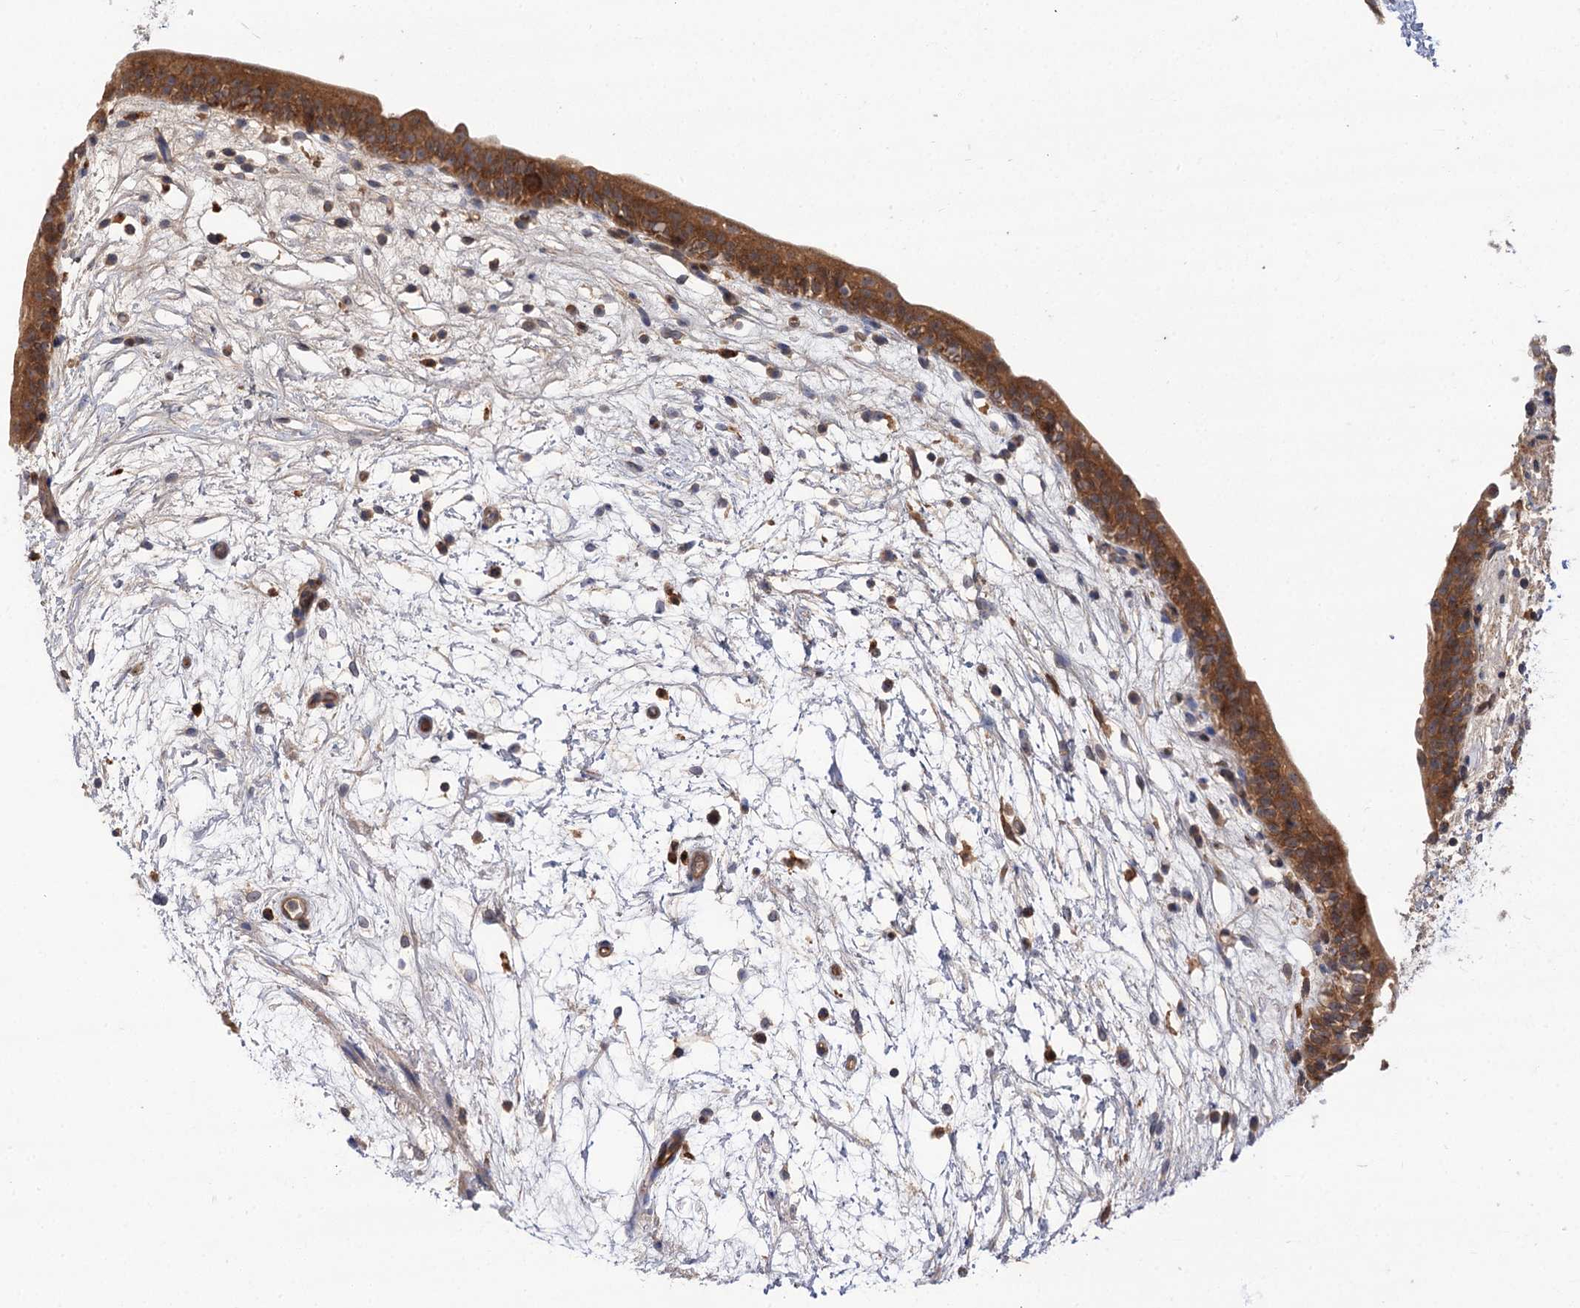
{"staining": {"intensity": "strong", "quantity": ">75%", "location": "cytoplasmic/membranous"}, "tissue": "urinary bladder", "cell_type": "Urothelial cells", "image_type": "normal", "snomed": [{"axis": "morphology", "description": "Normal tissue, NOS"}, {"axis": "topography", "description": "Urinary bladder"}], "caption": "Immunohistochemical staining of normal urinary bladder exhibits high levels of strong cytoplasmic/membranous expression in approximately >75% of urothelial cells.", "gene": "PATL1", "patient": {"sex": "male", "age": 83}}